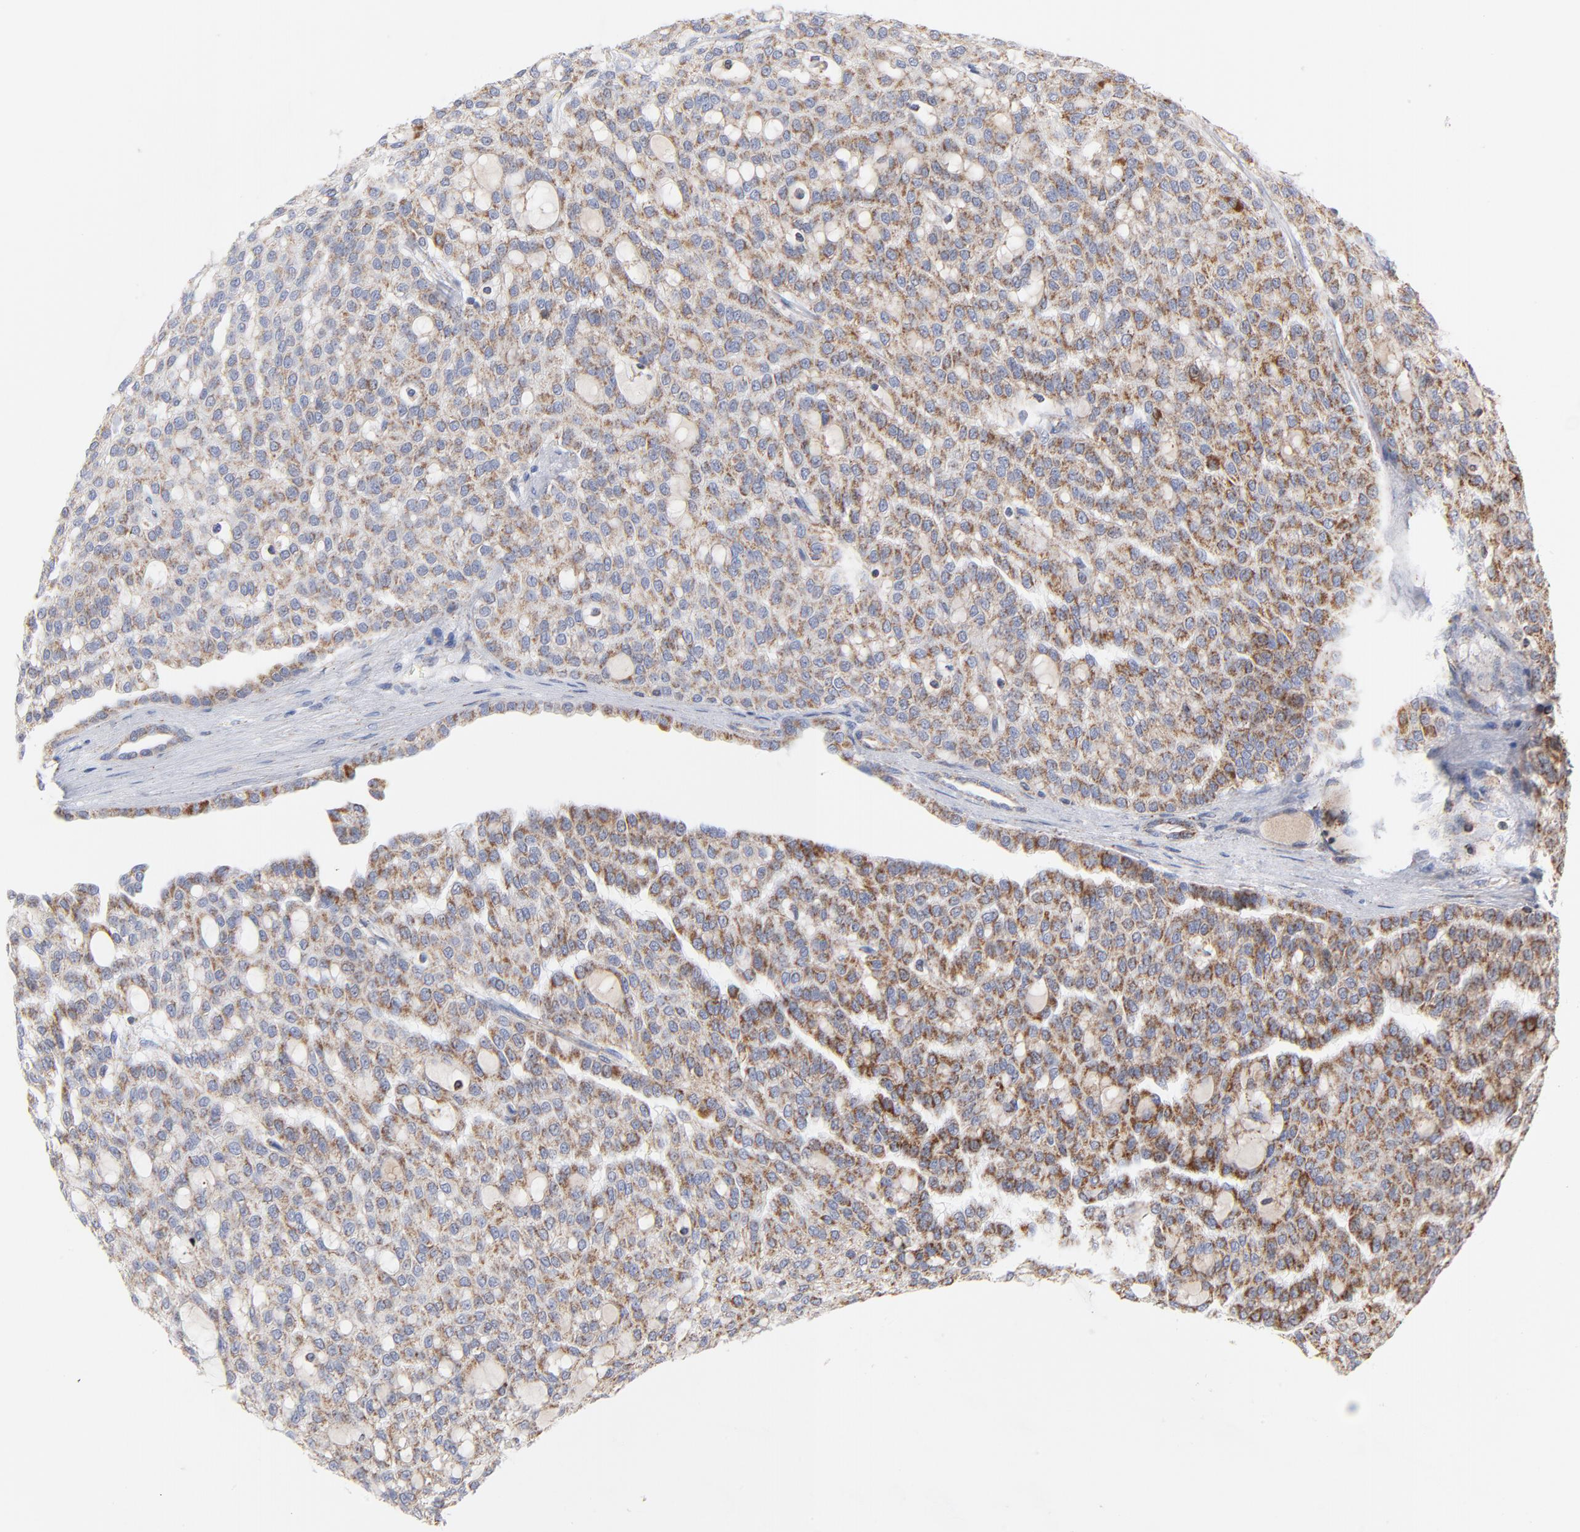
{"staining": {"intensity": "moderate", "quantity": ">75%", "location": "cytoplasmic/membranous"}, "tissue": "renal cancer", "cell_type": "Tumor cells", "image_type": "cancer", "snomed": [{"axis": "morphology", "description": "Adenocarcinoma, NOS"}, {"axis": "topography", "description": "Kidney"}], "caption": "Human renal cancer (adenocarcinoma) stained for a protein (brown) displays moderate cytoplasmic/membranous positive staining in approximately >75% of tumor cells.", "gene": "DIABLO", "patient": {"sex": "male", "age": 63}}